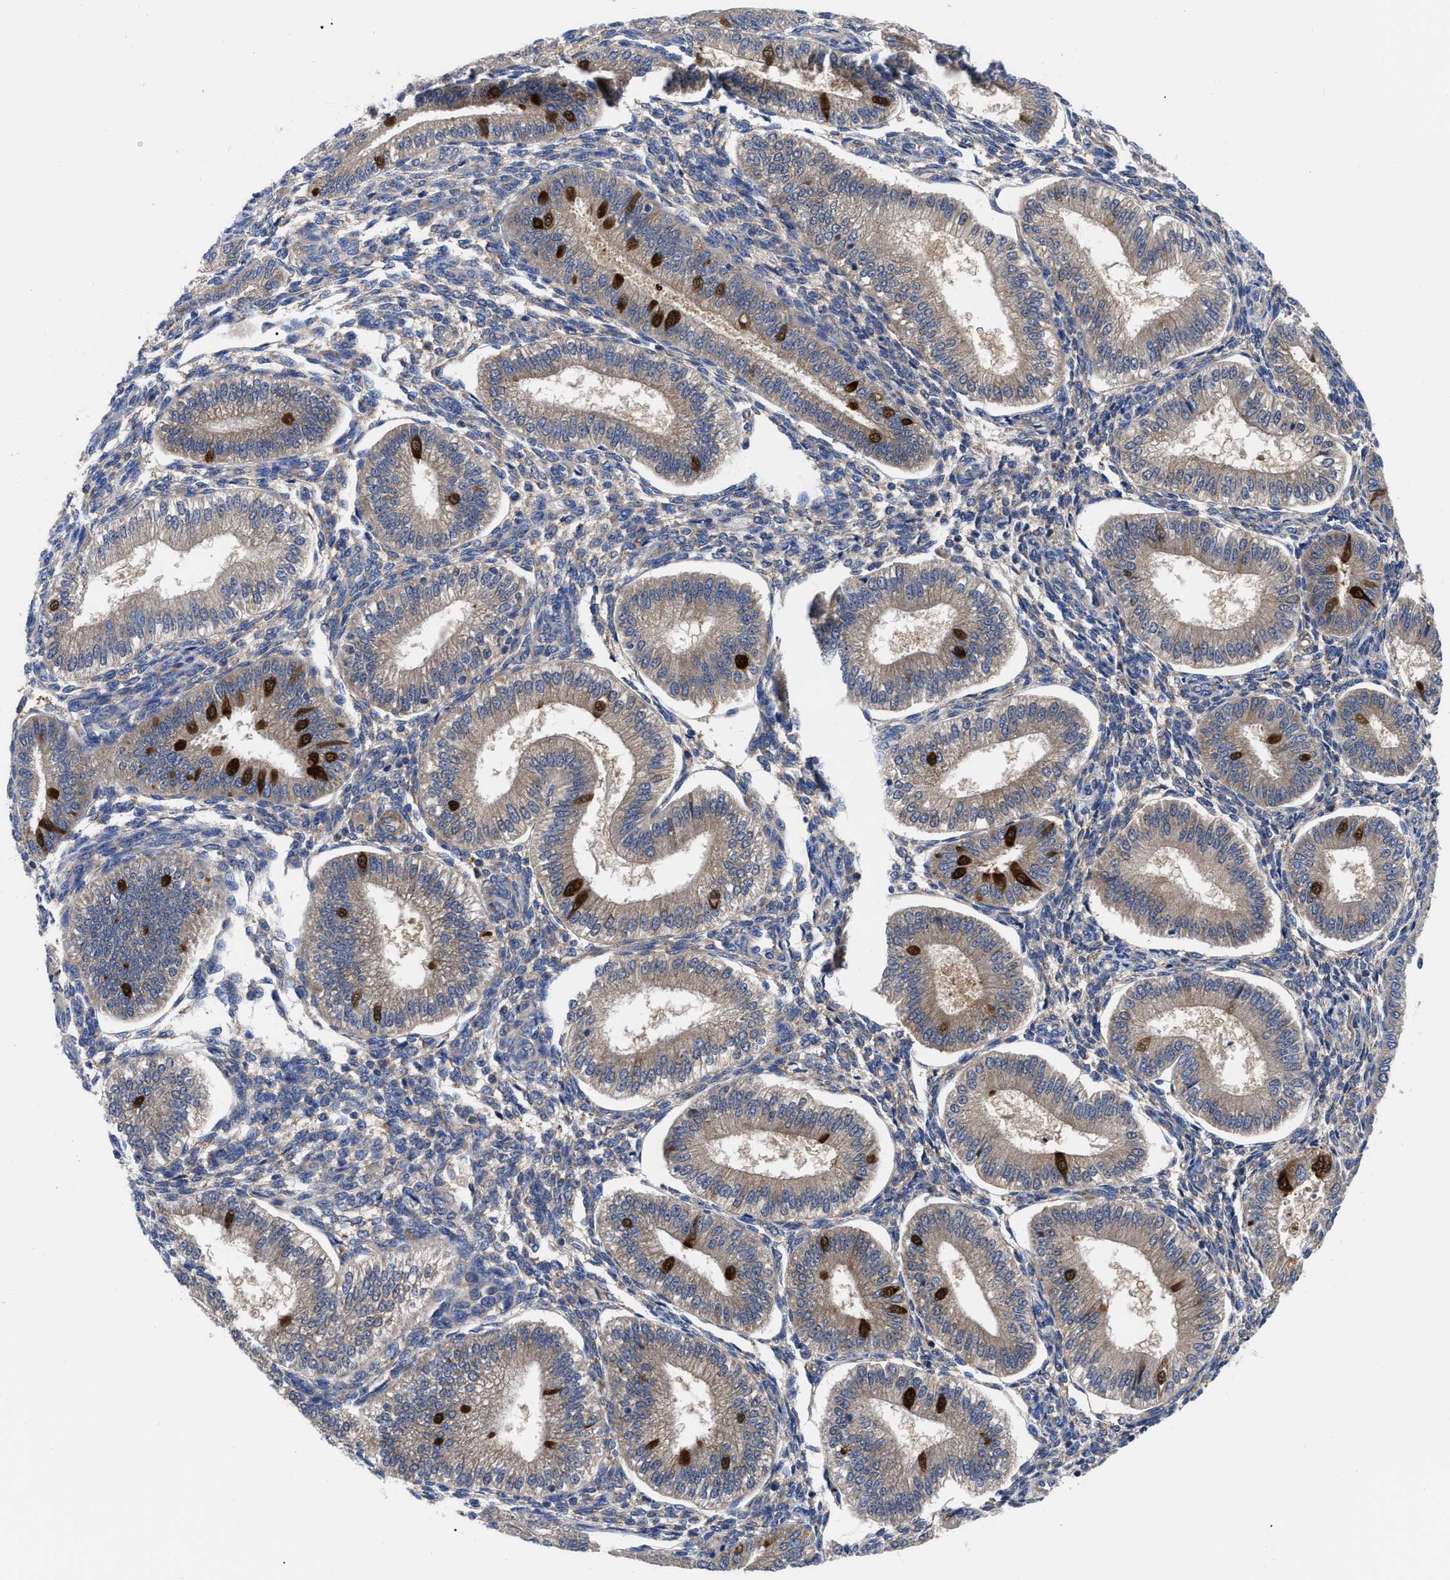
{"staining": {"intensity": "negative", "quantity": "none", "location": "none"}, "tissue": "endometrium", "cell_type": "Cells in endometrial stroma", "image_type": "normal", "snomed": [{"axis": "morphology", "description": "Normal tissue, NOS"}, {"axis": "topography", "description": "Endometrium"}], "caption": "This is an IHC image of normal endometrium. There is no positivity in cells in endometrial stroma.", "gene": "RBKS", "patient": {"sex": "female", "age": 39}}